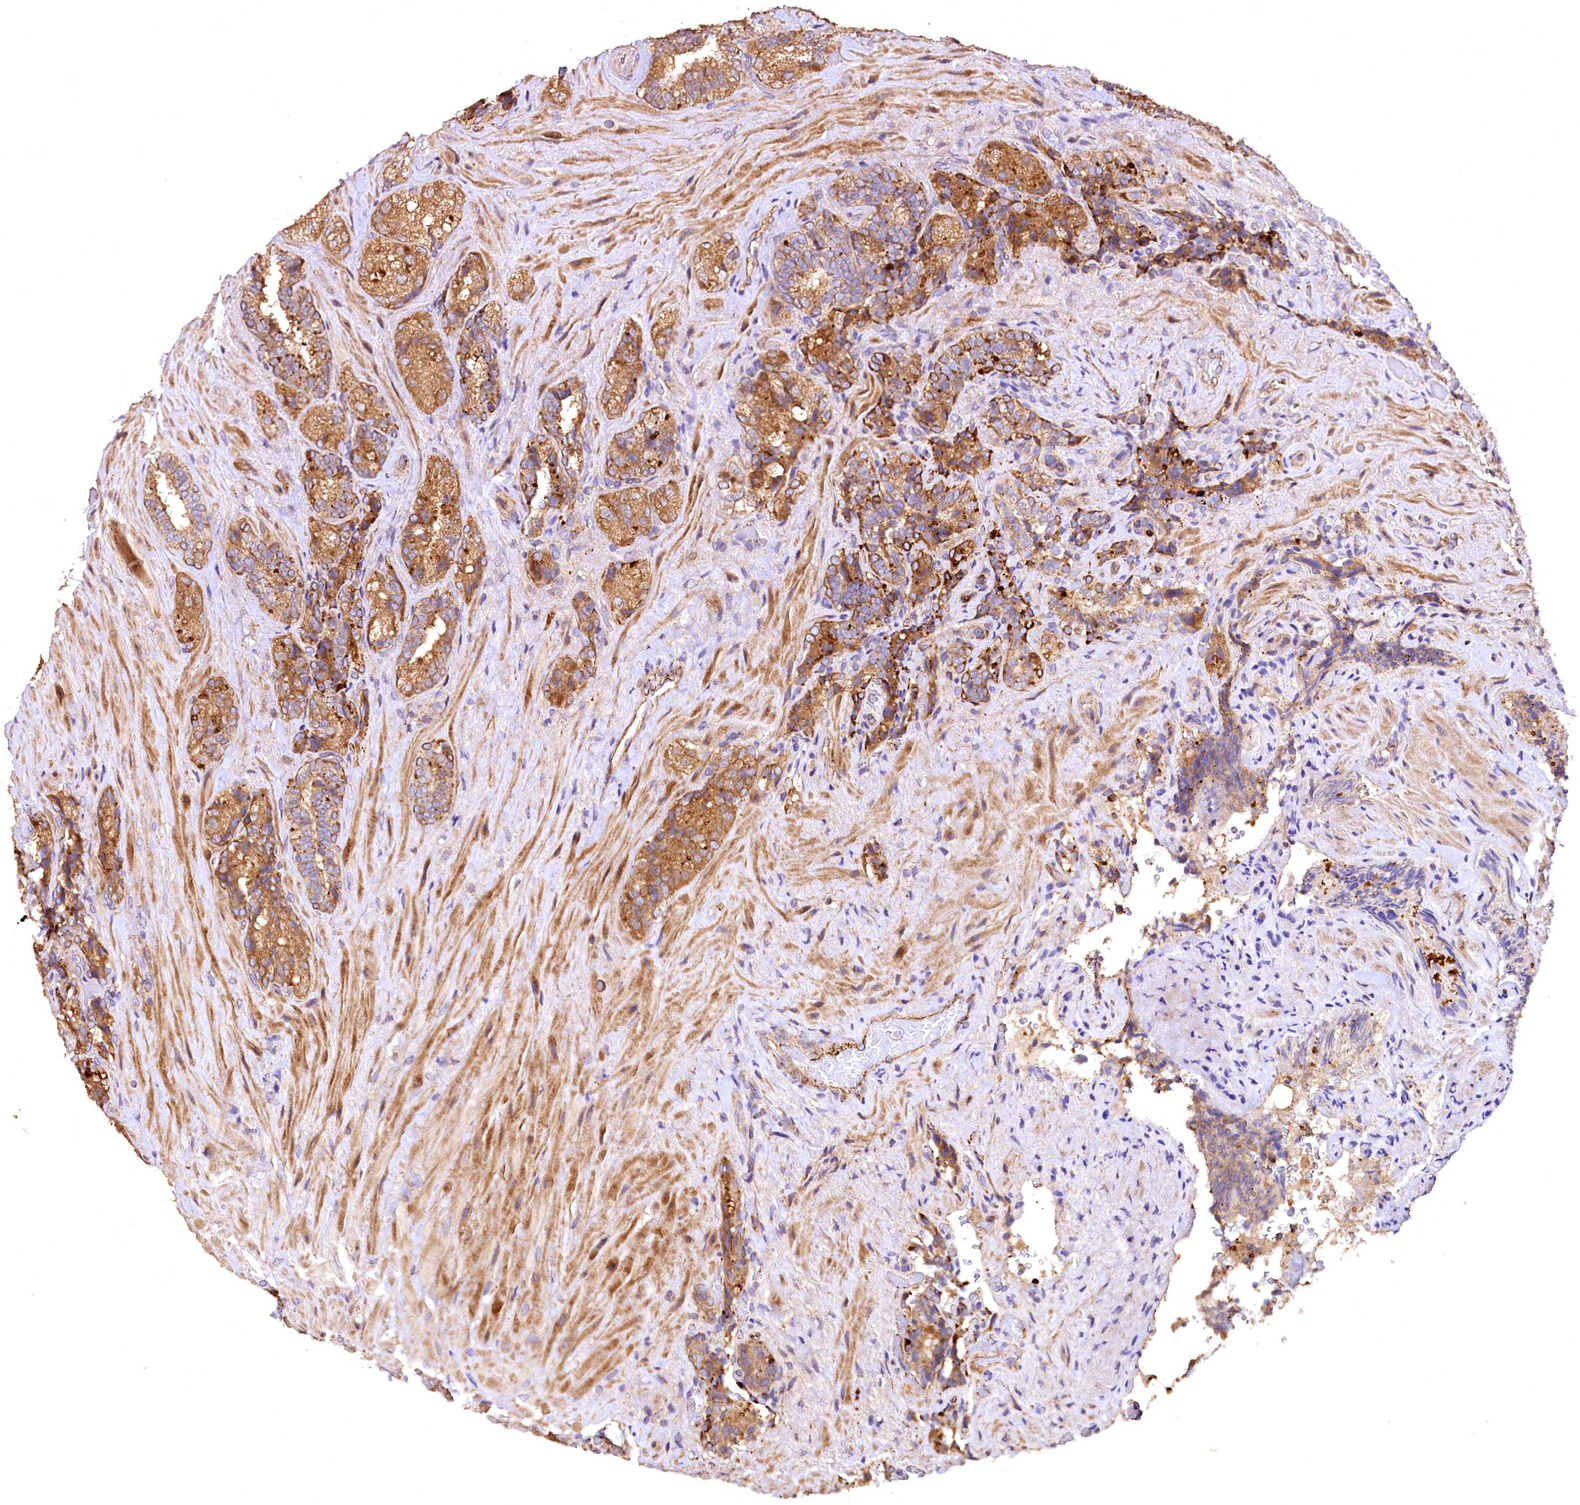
{"staining": {"intensity": "moderate", "quantity": ">75%", "location": "cytoplasmic/membranous"}, "tissue": "seminal vesicle", "cell_type": "Glandular cells", "image_type": "normal", "snomed": [{"axis": "morphology", "description": "Normal tissue, NOS"}, {"axis": "topography", "description": "Prostate and seminal vesicle, NOS"}, {"axis": "topography", "description": "Prostate"}, {"axis": "topography", "description": "Seminal veicle"}], "caption": "Protein staining of unremarkable seminal vesicle exhibits moderate cytoplasmic/membranous staining in about >75% of glandular cells.", "gene": "RASSF1", "patient": {"sex": "male", "age": 67}}